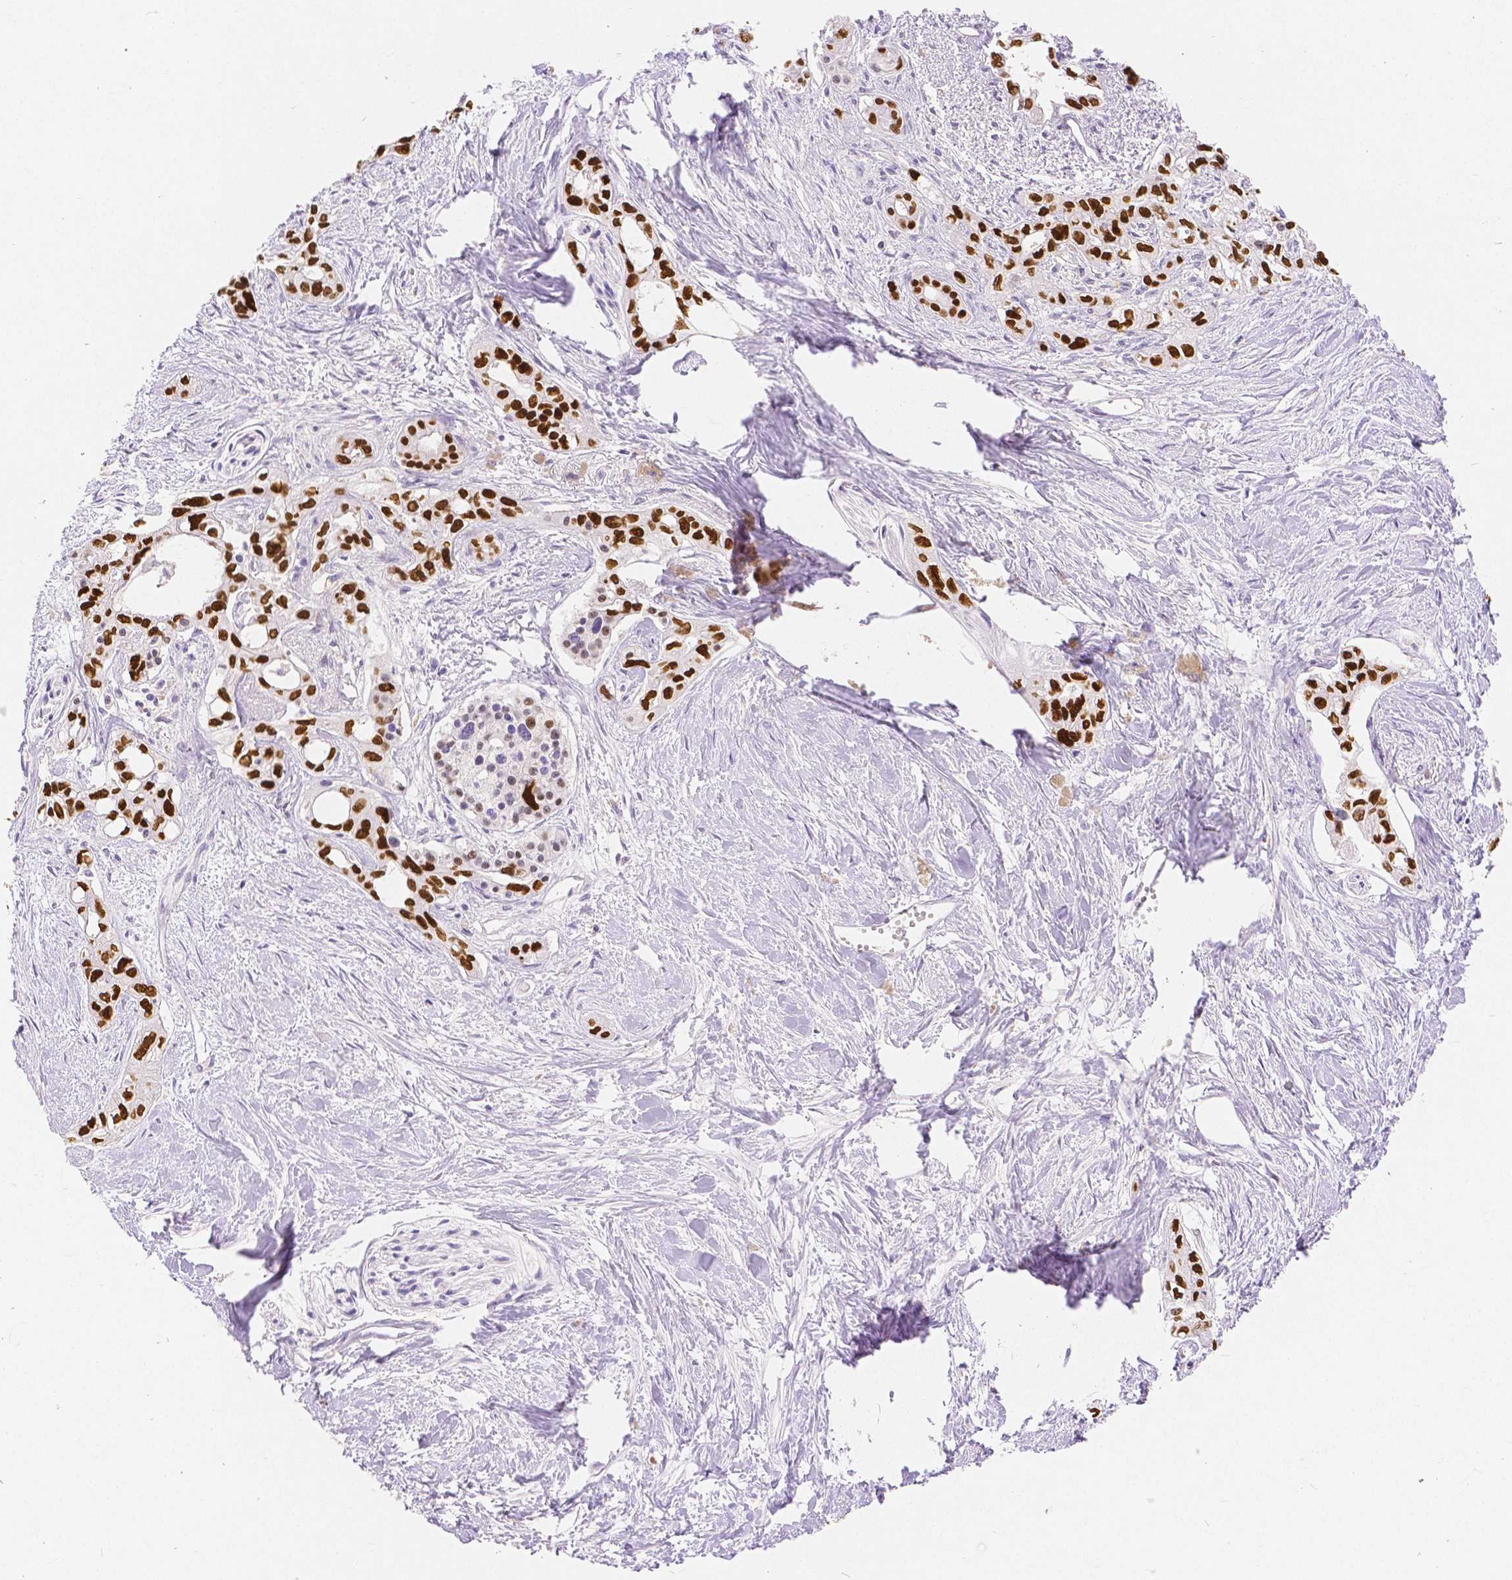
{"staining": {"intensity": "strong", "quantity": ">75%", "location": "nuclear"}, "tissue": "pancreatic cancer", "cell_type": "Tumor cells", "image_type": "cancer", "snomed": [{"axis": "morphology", "description": "Adenocarcinoma, NOS"}, {"axis": "topography", "description": "Pancreas"}], "caption": "Protein expression analysis of human pancreatic cancer reveals strong nuclear positivity in approximately >75% of tumor cells.", "gene": "HNF1B", "patient": {"sex": "female", "age": 50}}